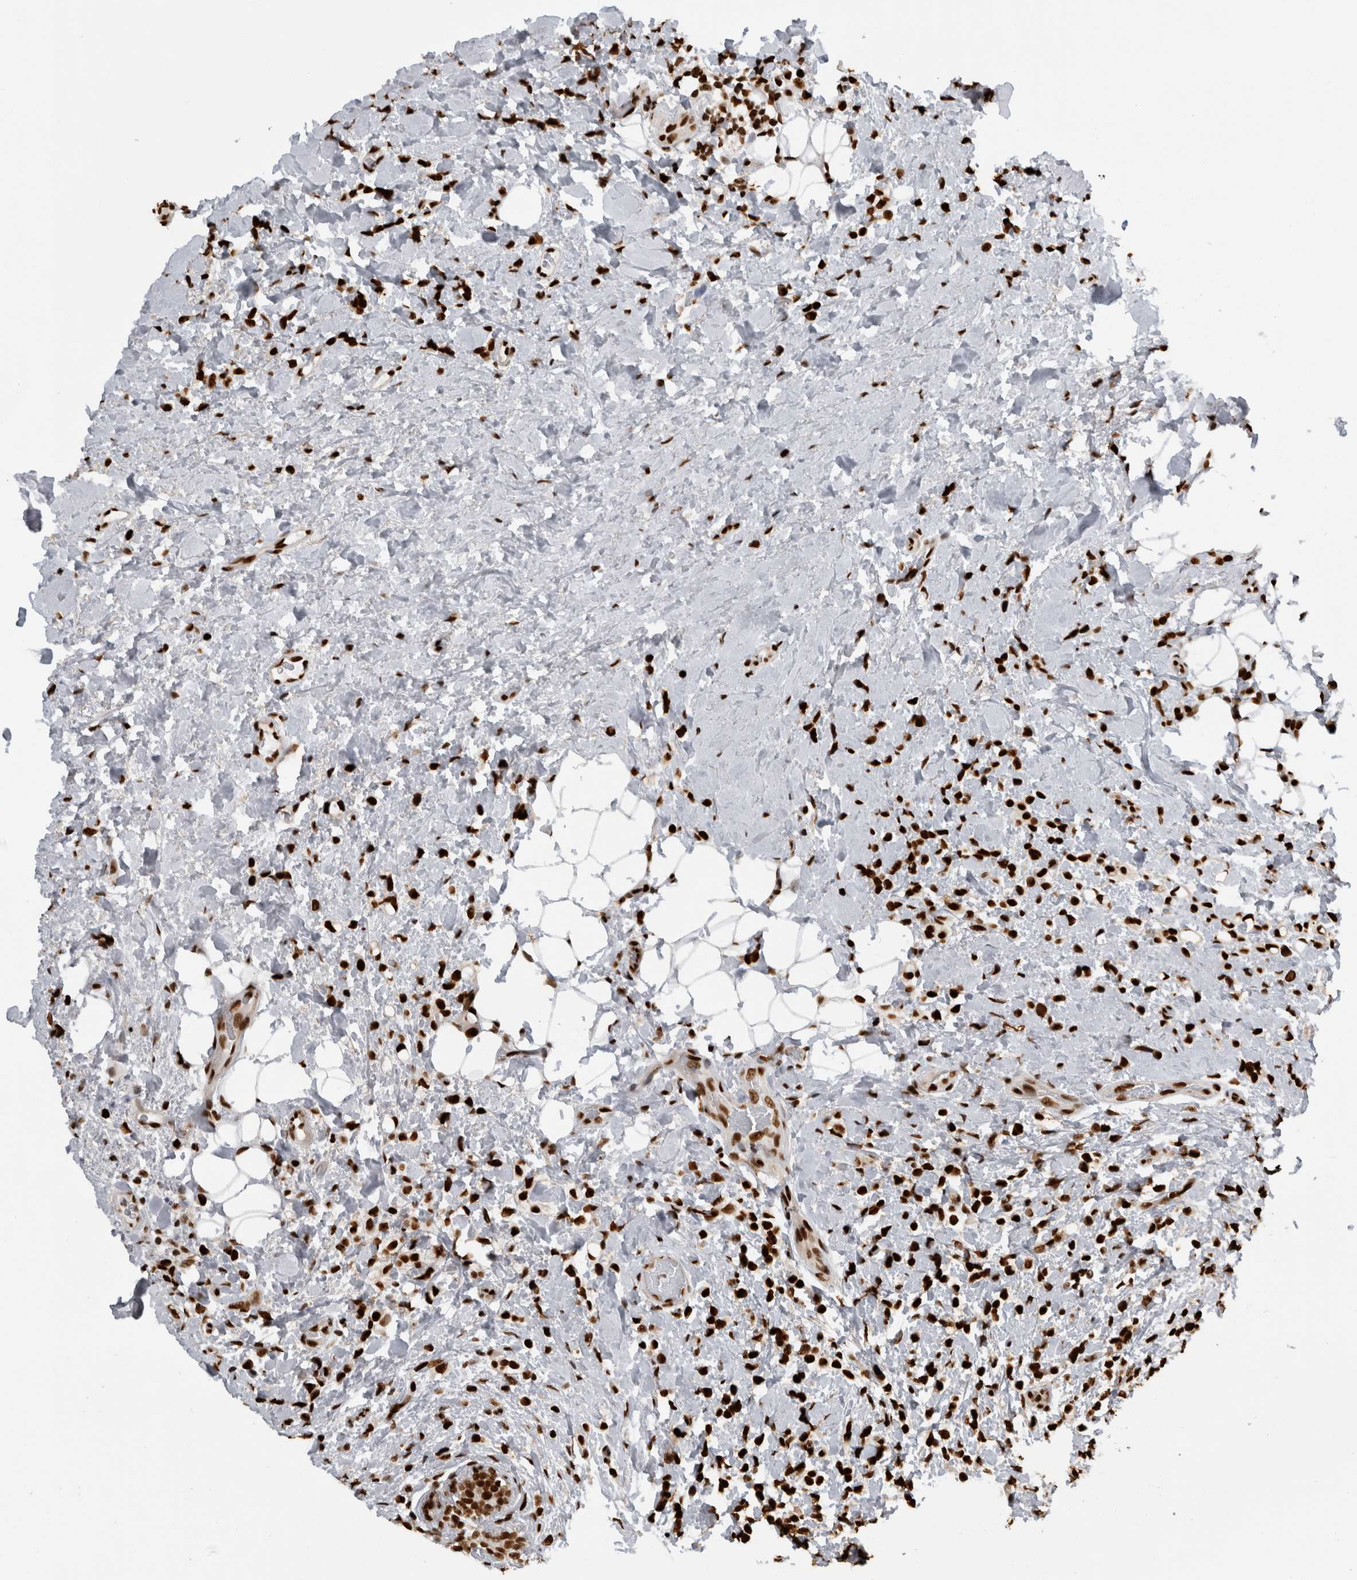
{"staining": {"intensity": "strong", "quantity": ">75%", "location": "nuclear"}, "tissue": "breast cancer", "cell_type": "Tumor cells", "image_type": "cancer", "snomed": [{"axis": "morphology", "description": "Normal tissue, NOS"}, {"axis": "morphology", "description": "Lobular carcinoma"}, {"axis": "topography", "description": "Breast"}], "caption": "Protein analysis of breast lobular carcinoma tissue demonstrates strong nuclear positivity in approximately >75% of tumor cells.", "gene": "ZSCAN2", "patient": {"sex": "female", "age": 50}}